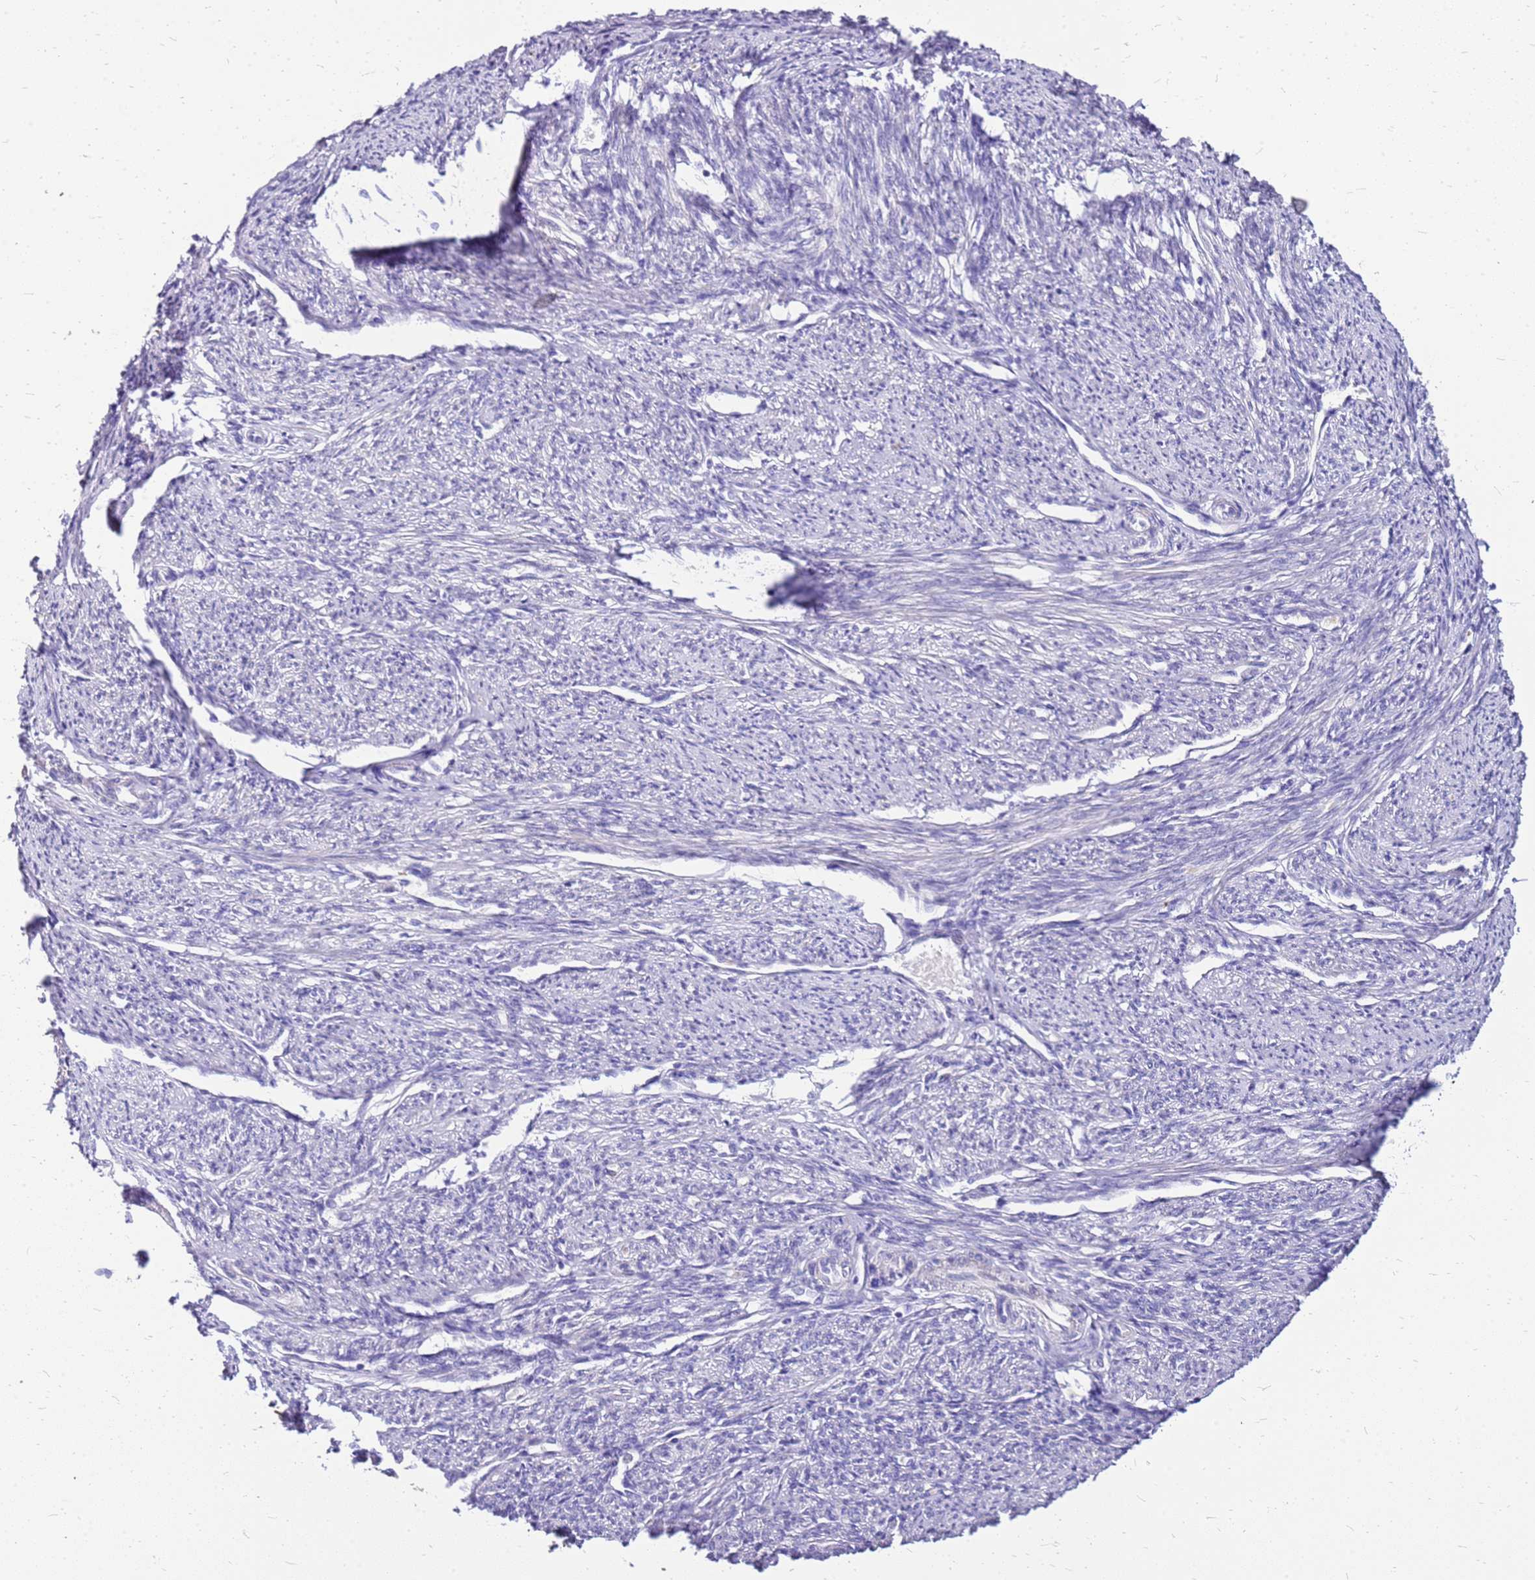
{"staining": {"intensity": "negative", "quantity": "none", "location": "none"}, "tissue": "smooth muscle", "cell_type": "Smooth muscle cells", "image_type": "normal", "snomed": [{"axis": "morphology", "description": "Normal tissue, NOS"}, {"axis": "topography", "description": "Smooth muscle"}, {"axis": "topography", "description": "Uterus"}], "caption": "This is an IHC histopathology image of normal human smooth muscle. There is no expression in smooth muscle cells.", "gene": "DCDC2B", "patient": {"sex": "female", "age": 59}}